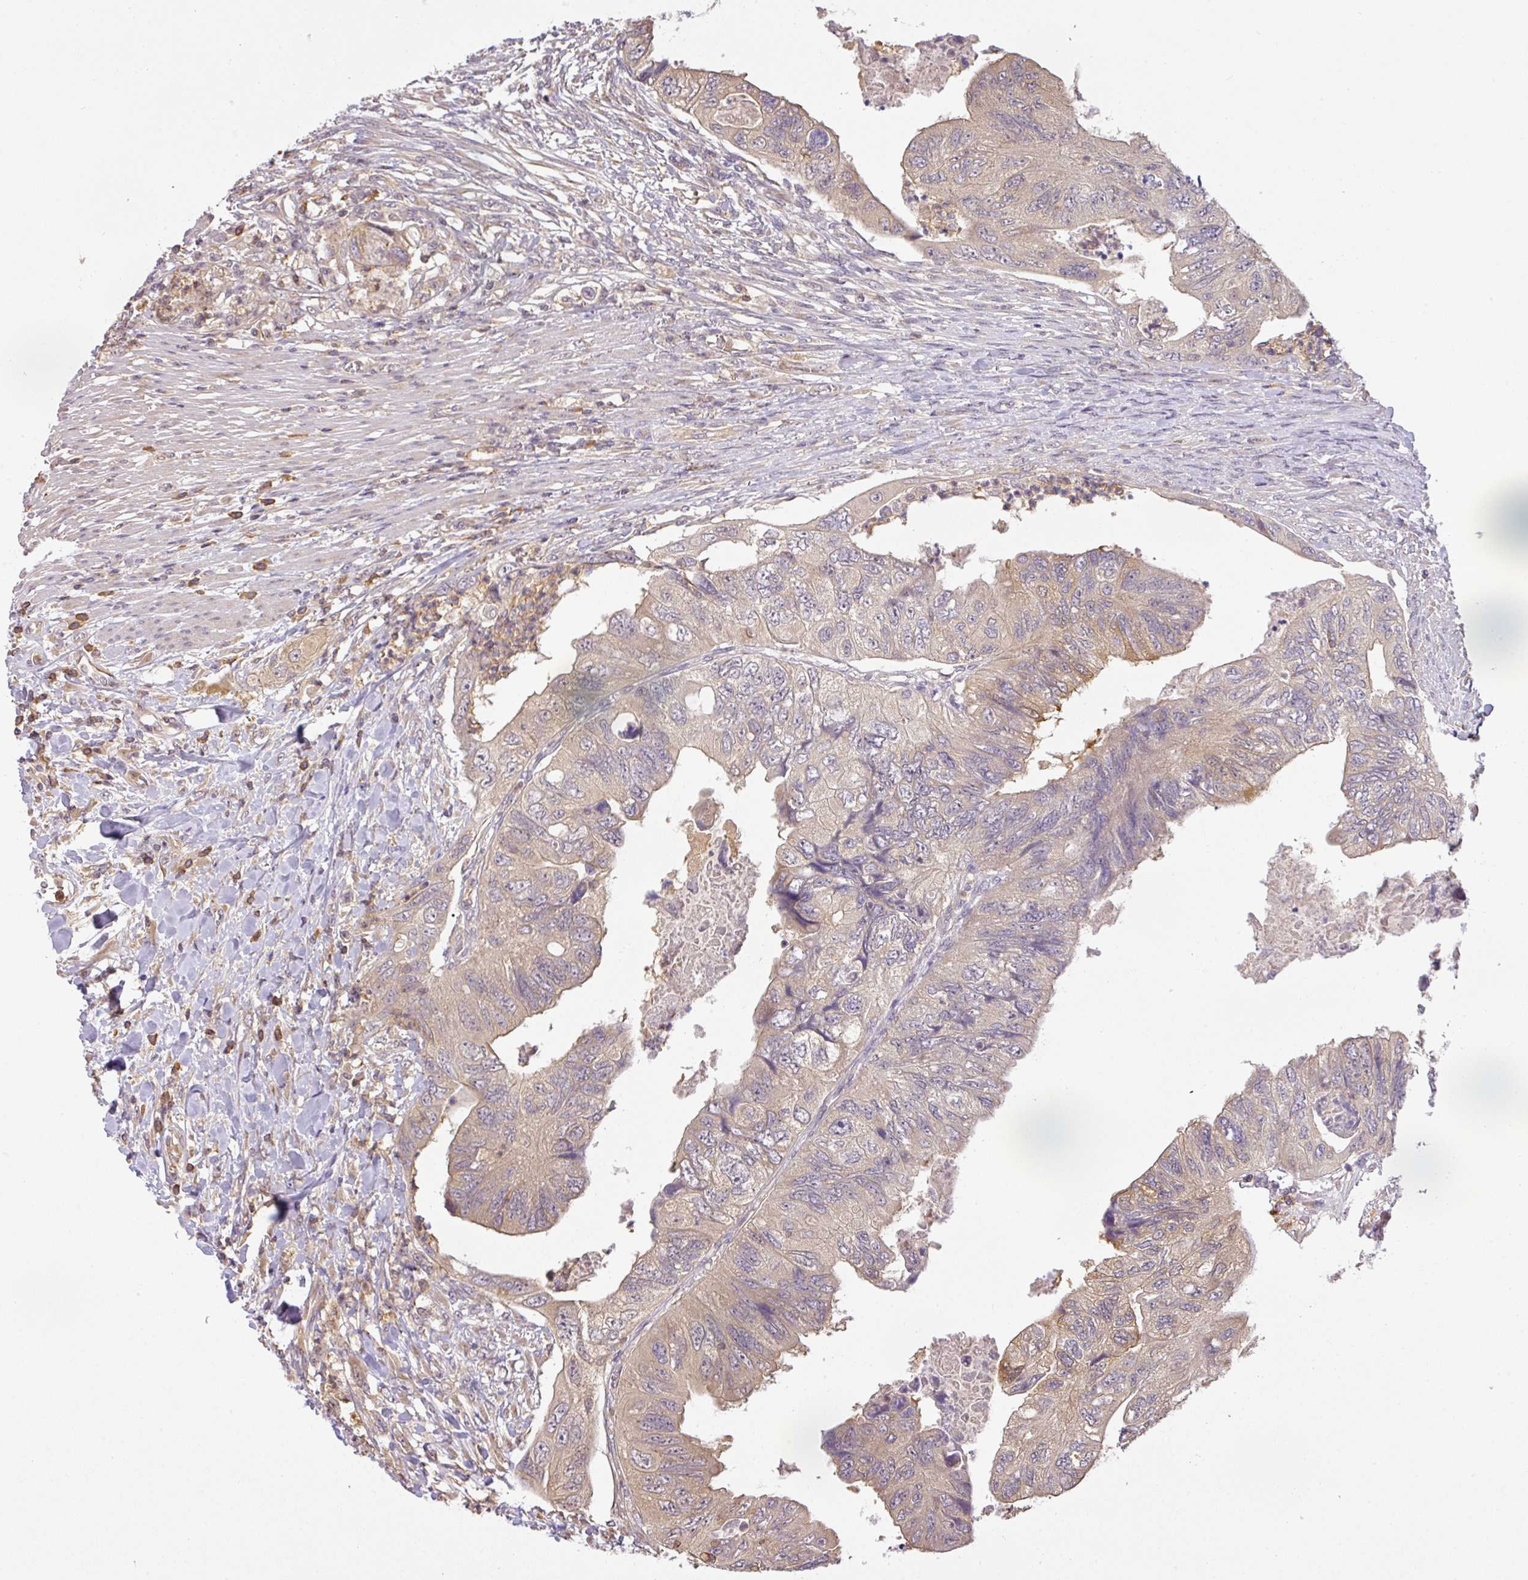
{"staining": {"intensity": "weak", "quantity": "<25%", "location": "cytoplasmic/membranous"}, "tissue": "colorectal cancer", "cell_type": "Tumor cells", "image_type": "cancer", "snomed": [{"axis": "morphology", "description": "Adenocarcinoma, NOS"}, {"axis": "topography", "description": "Rectum"}], "caption": "This image is of adenocarcinoma (colorectal) stained with IHC to label a protein in brown with the nuclei are counter-stained blue. There is no staining in tumor cells. (Stains: DAB (3,3'-diaminobenzidine) IHC with hematoxylin counter stain, Microscopy: brightfield microscopy at high magnification).", "gene": "TCL1B", "patient": {"sex": "male", "age": 63}}